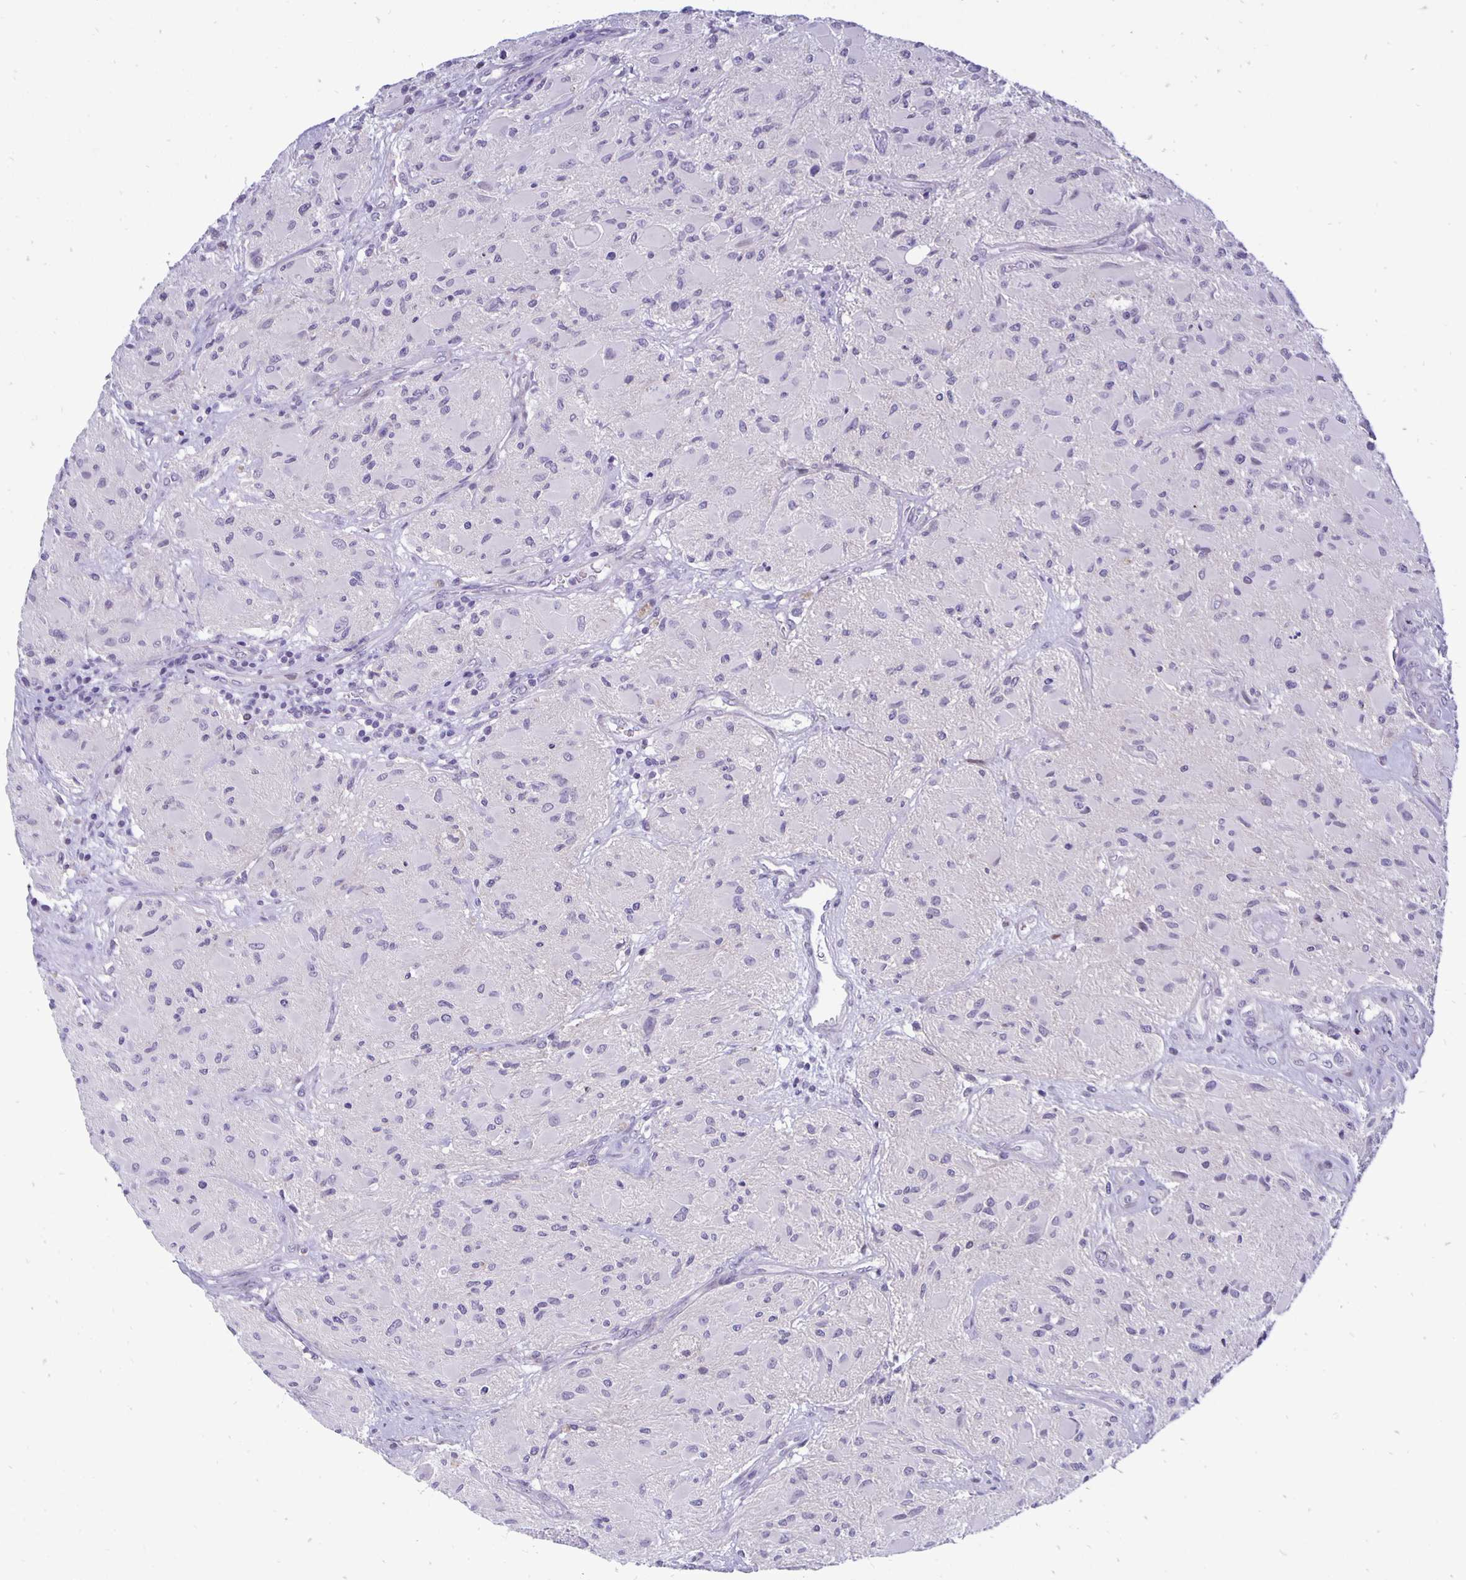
{"staining": {"intensity": "negative", "quantity": "none", "location": "none"}, "tissue": "glioma", "cell_type": "Tumor cells", "image_type": "cancer", "snomed": [{"axis": "morphology", "description": "Glioma, malignant, High grade"}, {"axis": "topography", "description": "Brain"}], "caption": "Immunohistochemistry histopathology image of neoplastic tissue: human malignant glioma (high-grade) stained with DAB (3,3'-diaminobenzidine) displays no significant protein expression in tumor cells.", "gene": "ERBB2", "patient": {"sex": "female", "age": 65}}